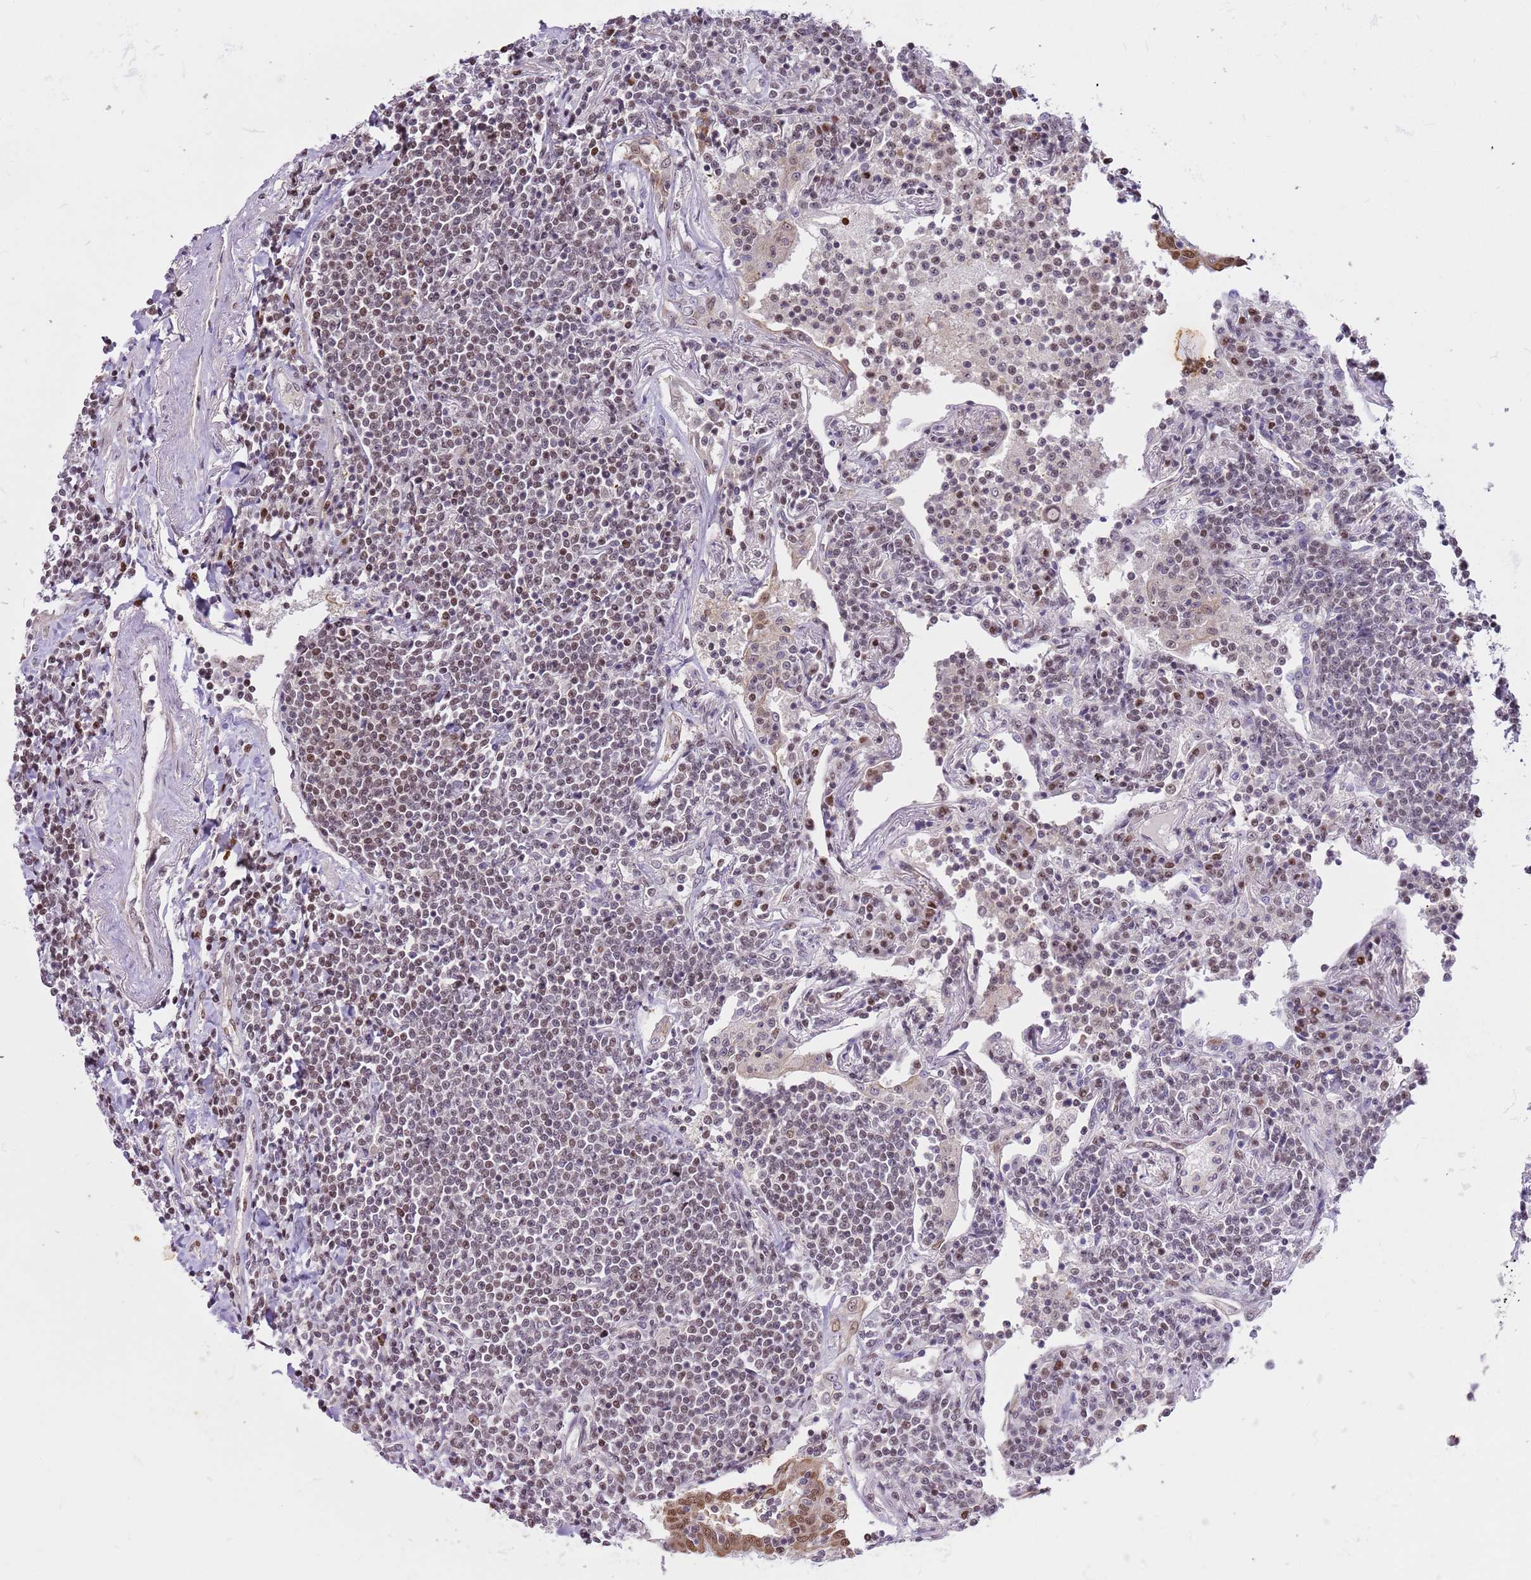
{"staining": {"intensity": "moderate", "quantity": "<25%", "location": "nuclear"}, "tissue": "lymphoma", "cell_type": "Tumor cells", "image_type": "cancer", "snomed": [{"axis": "morphology", "description": "Malignant lymphoma, non-Hodgkin's type, Low grade"}, {"axis": "topography", "description": "Lung"}], "caption": "Immunohistochemical staining of malignant lymphoma, non-Hodgkin's type (low-grade) demonstrates low levels of moderate nuclear protein positivity in approximately <25% of tumor cells.", "gene": "RFK", "patient": {"sex": "female", "age": 71}}